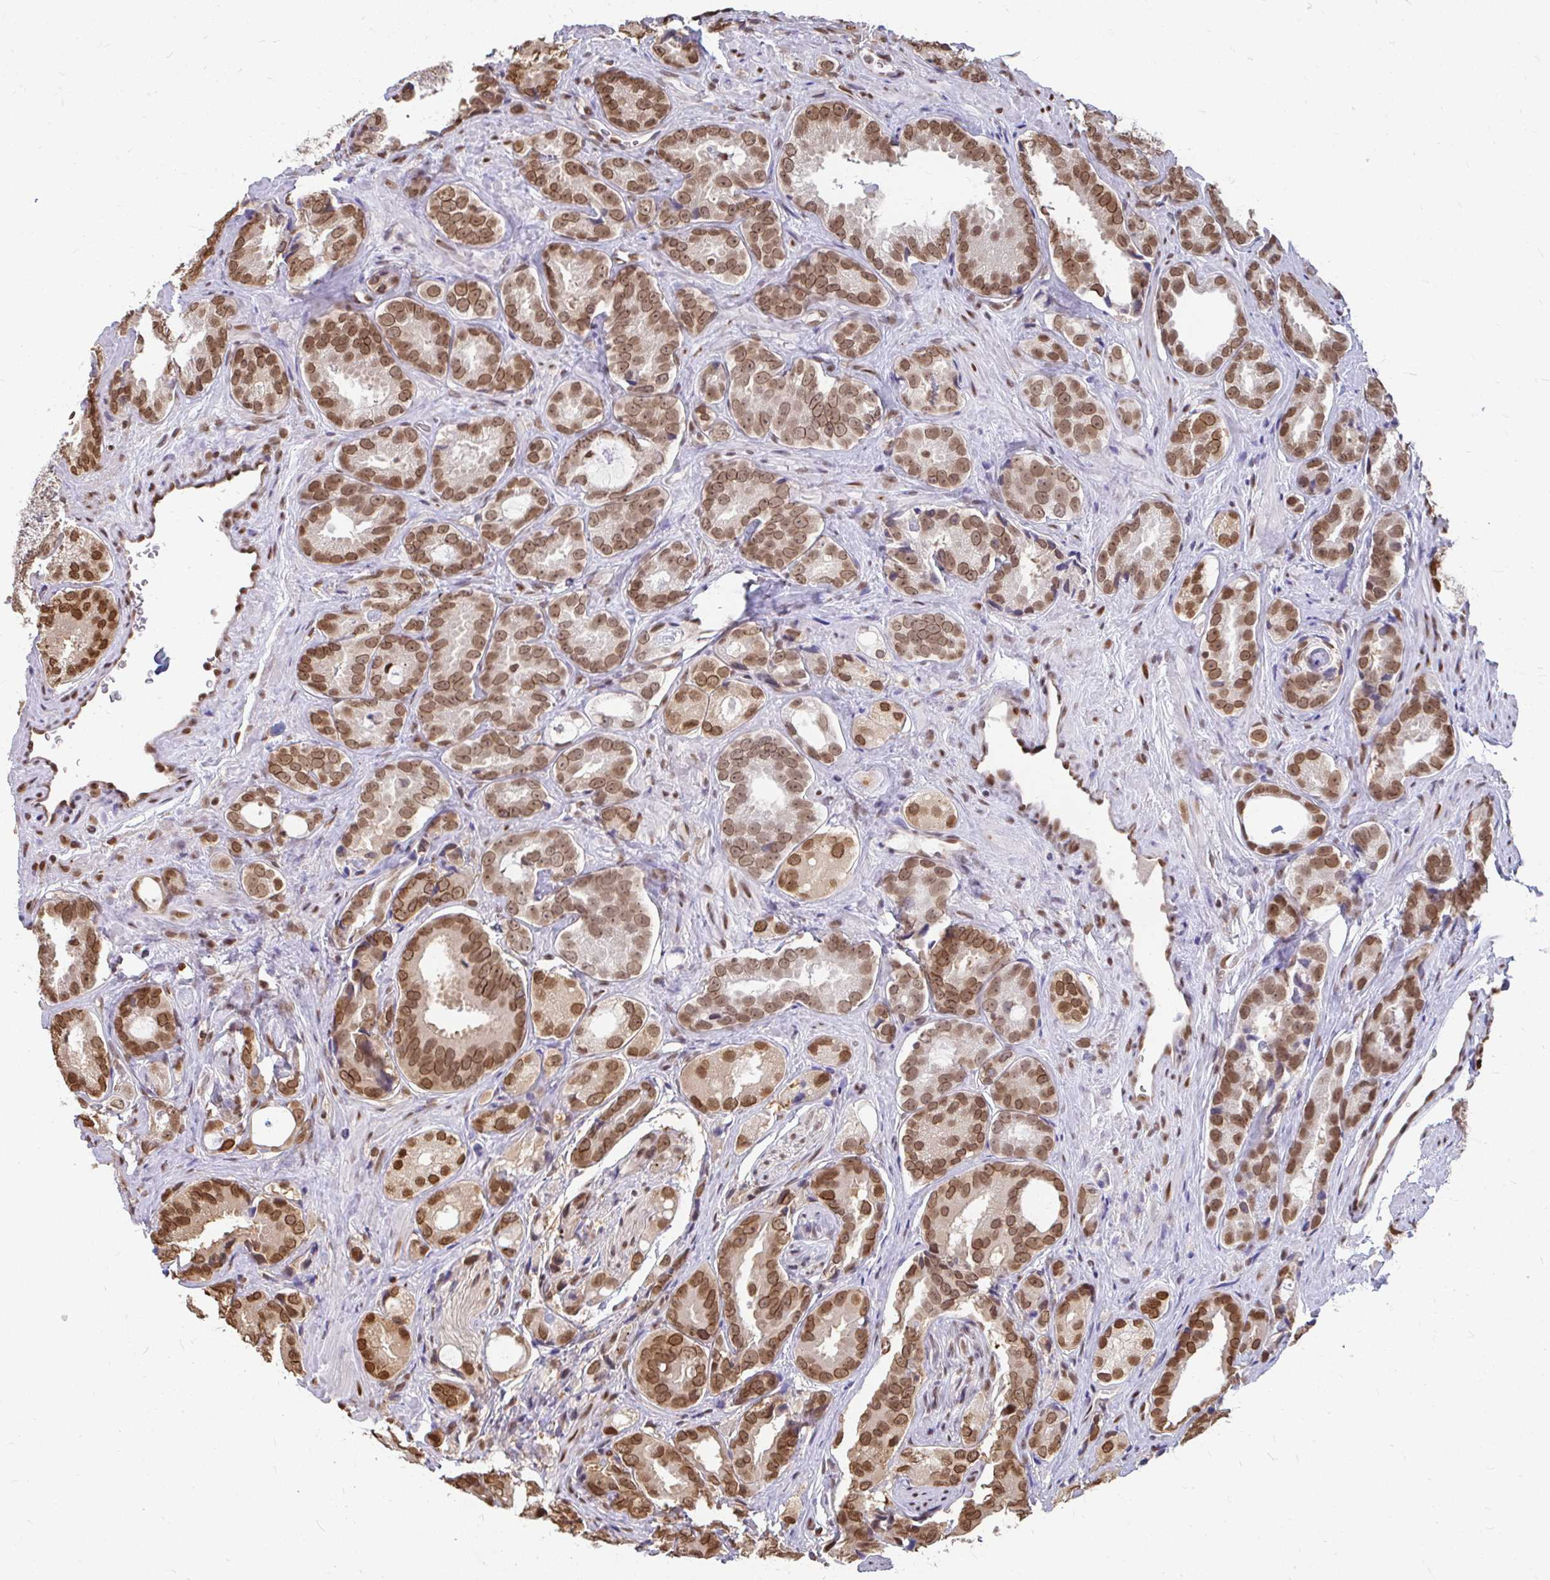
{"staining": {"intensity": "moderate", "quantity": ">75%", "location": "cytoplasmic/membranous,nuclear"}, "tissue": "prostate cancer", "cell_type": "Tumor cells", "image_type": "cancer", "snomed": [{"axis": "morphology", "description": "Adenocarcinoma, High grade"}, {"axis": "topography", "description": "Prostate"}], "caption": "Tumor cells exhibit medium levels of moderate cytoplasmic/membranous and nuclear staining in about >75% of cells in human prostate cancer. Immunohistochemistry (ihc) stains the protein in brown and the nuclei are stained blue.", "gene": "XPO1", "patient": {"sex": "male", "age": 71}}